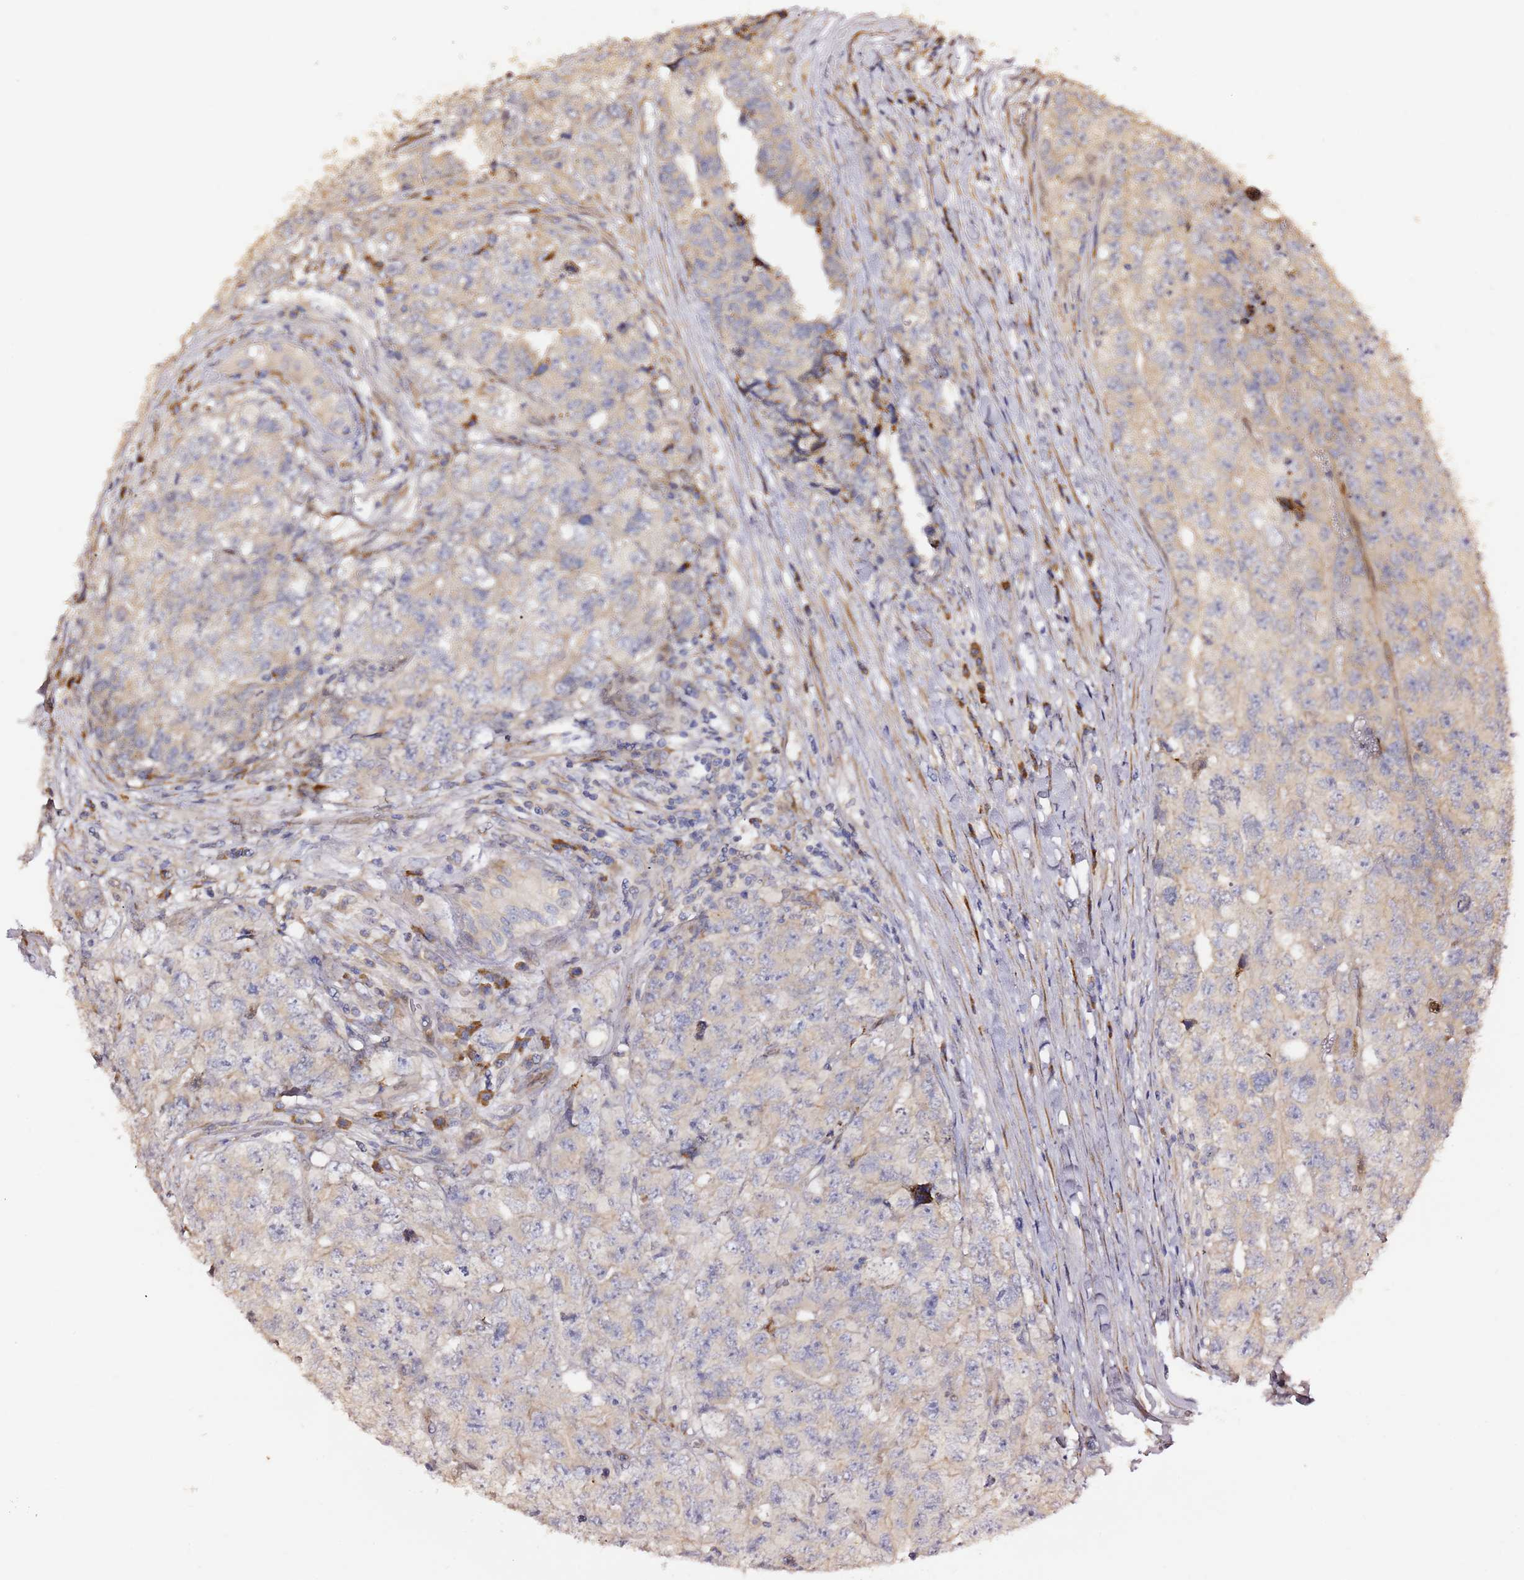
{"staining": {"intensity": "negative", "quantity": "none", "location": "none"}, "tissue": "testis cancer", "cell_type": "Tumor cells", "image_type": "cancer", "snomed": [{"axis": "morphology", "description": "Carcinoma, Embryonal, NOS"}, {"axis": "topography", "description": "Testis"}], "caption": "High magnification brightfield microscopy of embryonal carcinoma (testis) stained with DAB (3,3'-diaminobenzidine) (brown) and counterstained with hematoxylin (blue): tumor cells show no significant staining.", "gene": "HSD17B7", "patient": {"sex": "male", "age": 31}}